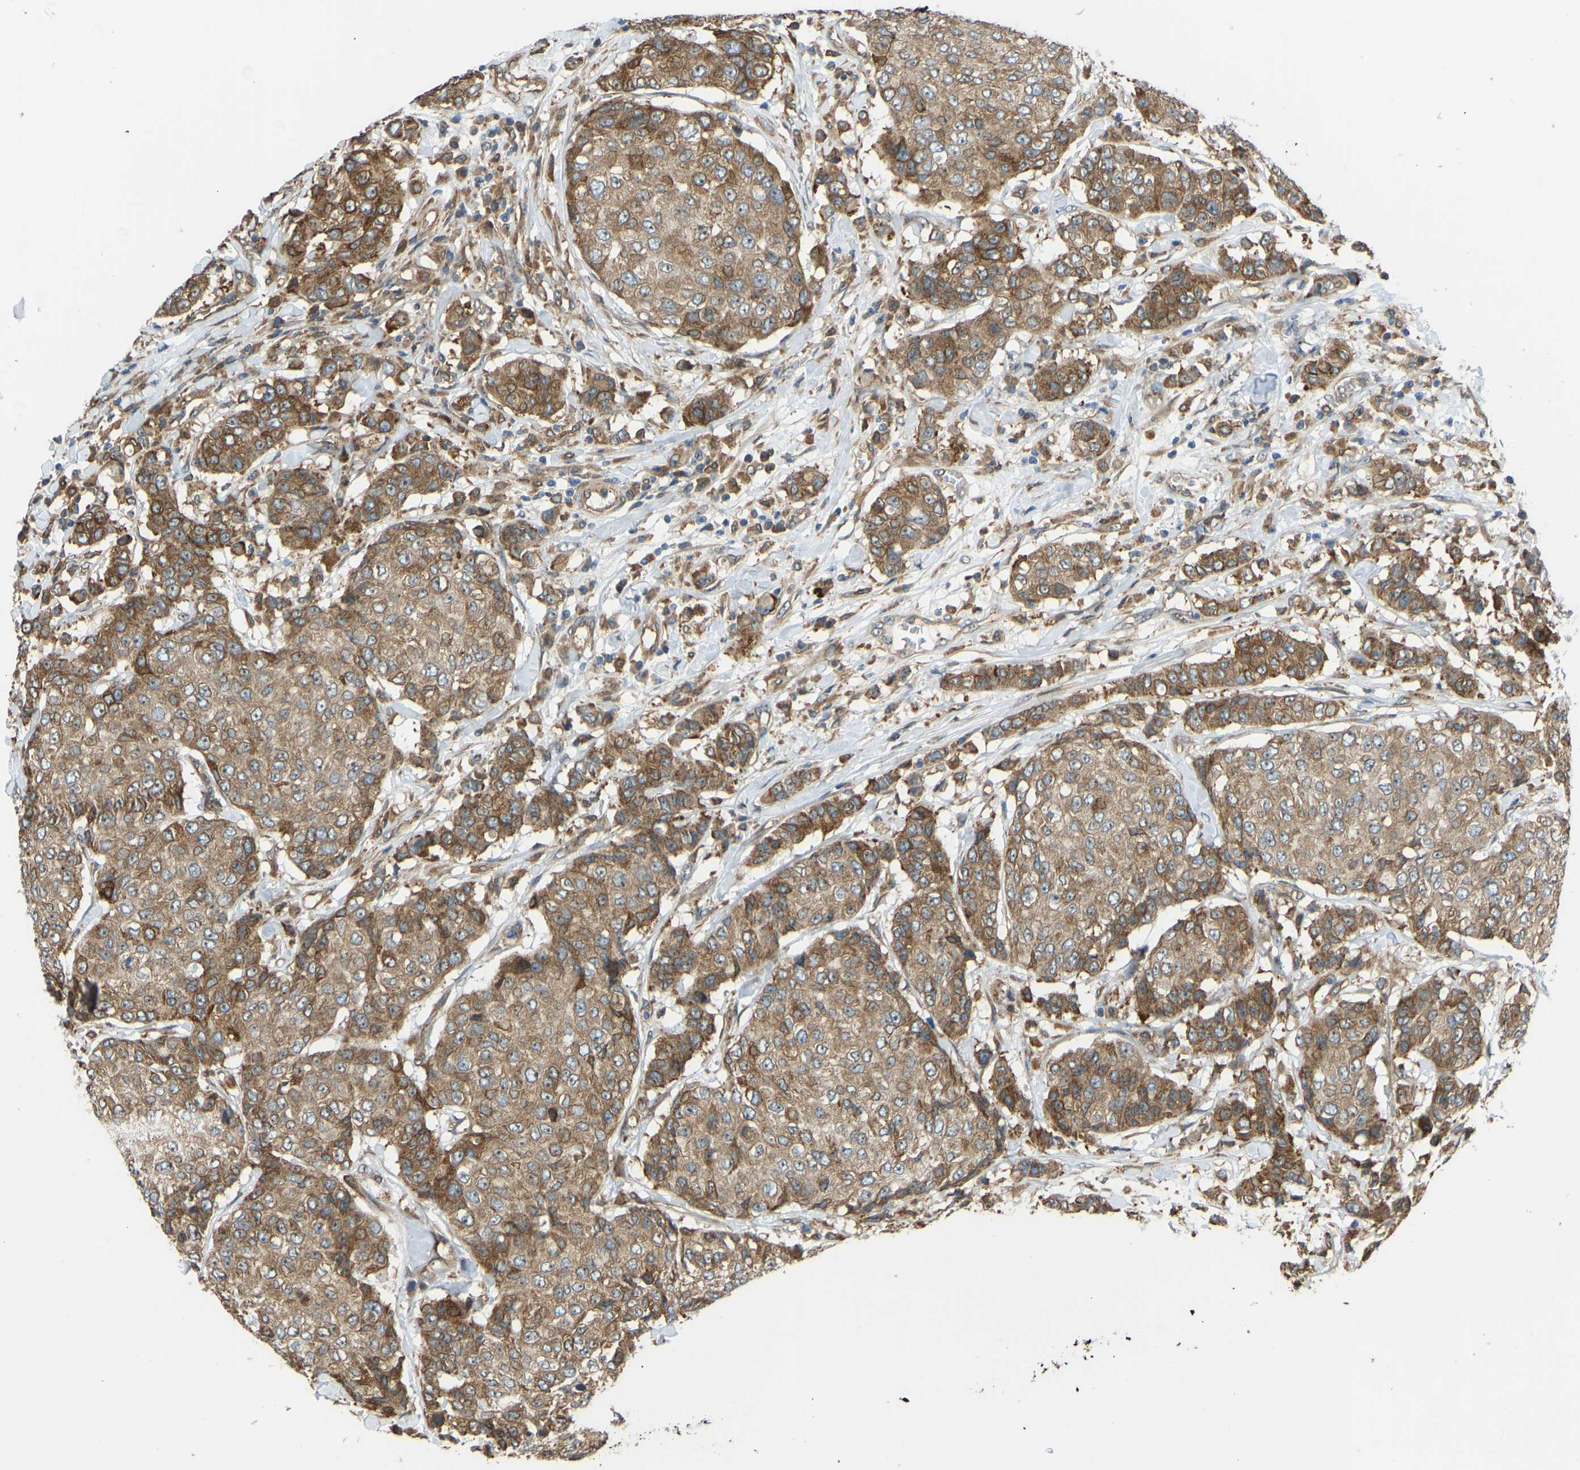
{"staining": {"intensity": "moderate", "quantity": ">75%", "location": "cytoplasmic/membranous"}, "tissue": "breast cancer", "cell_type": "Tumor cells", "image_type": "cancer", "snomed": [{"axis": "morphology", "description": "Duct carcinoma"}, {"axis": "topography", "description": "Breast"}], "caption": "IHC staining of invasive ductal carcinoma (breast), which displays medium levels of moderate cytoplasmic/membranous staining in about >75% of tumor cells indicating moderate cytoplasmic/membranous protein positivity. The staining was performed using DAB (3,3'-diaminobenzidine) (brown) for protein detection and nuclei were counterstained in hematoxylin (blue).", "gene": "OS9", "patient": {"sex": "female", "age": 27}}